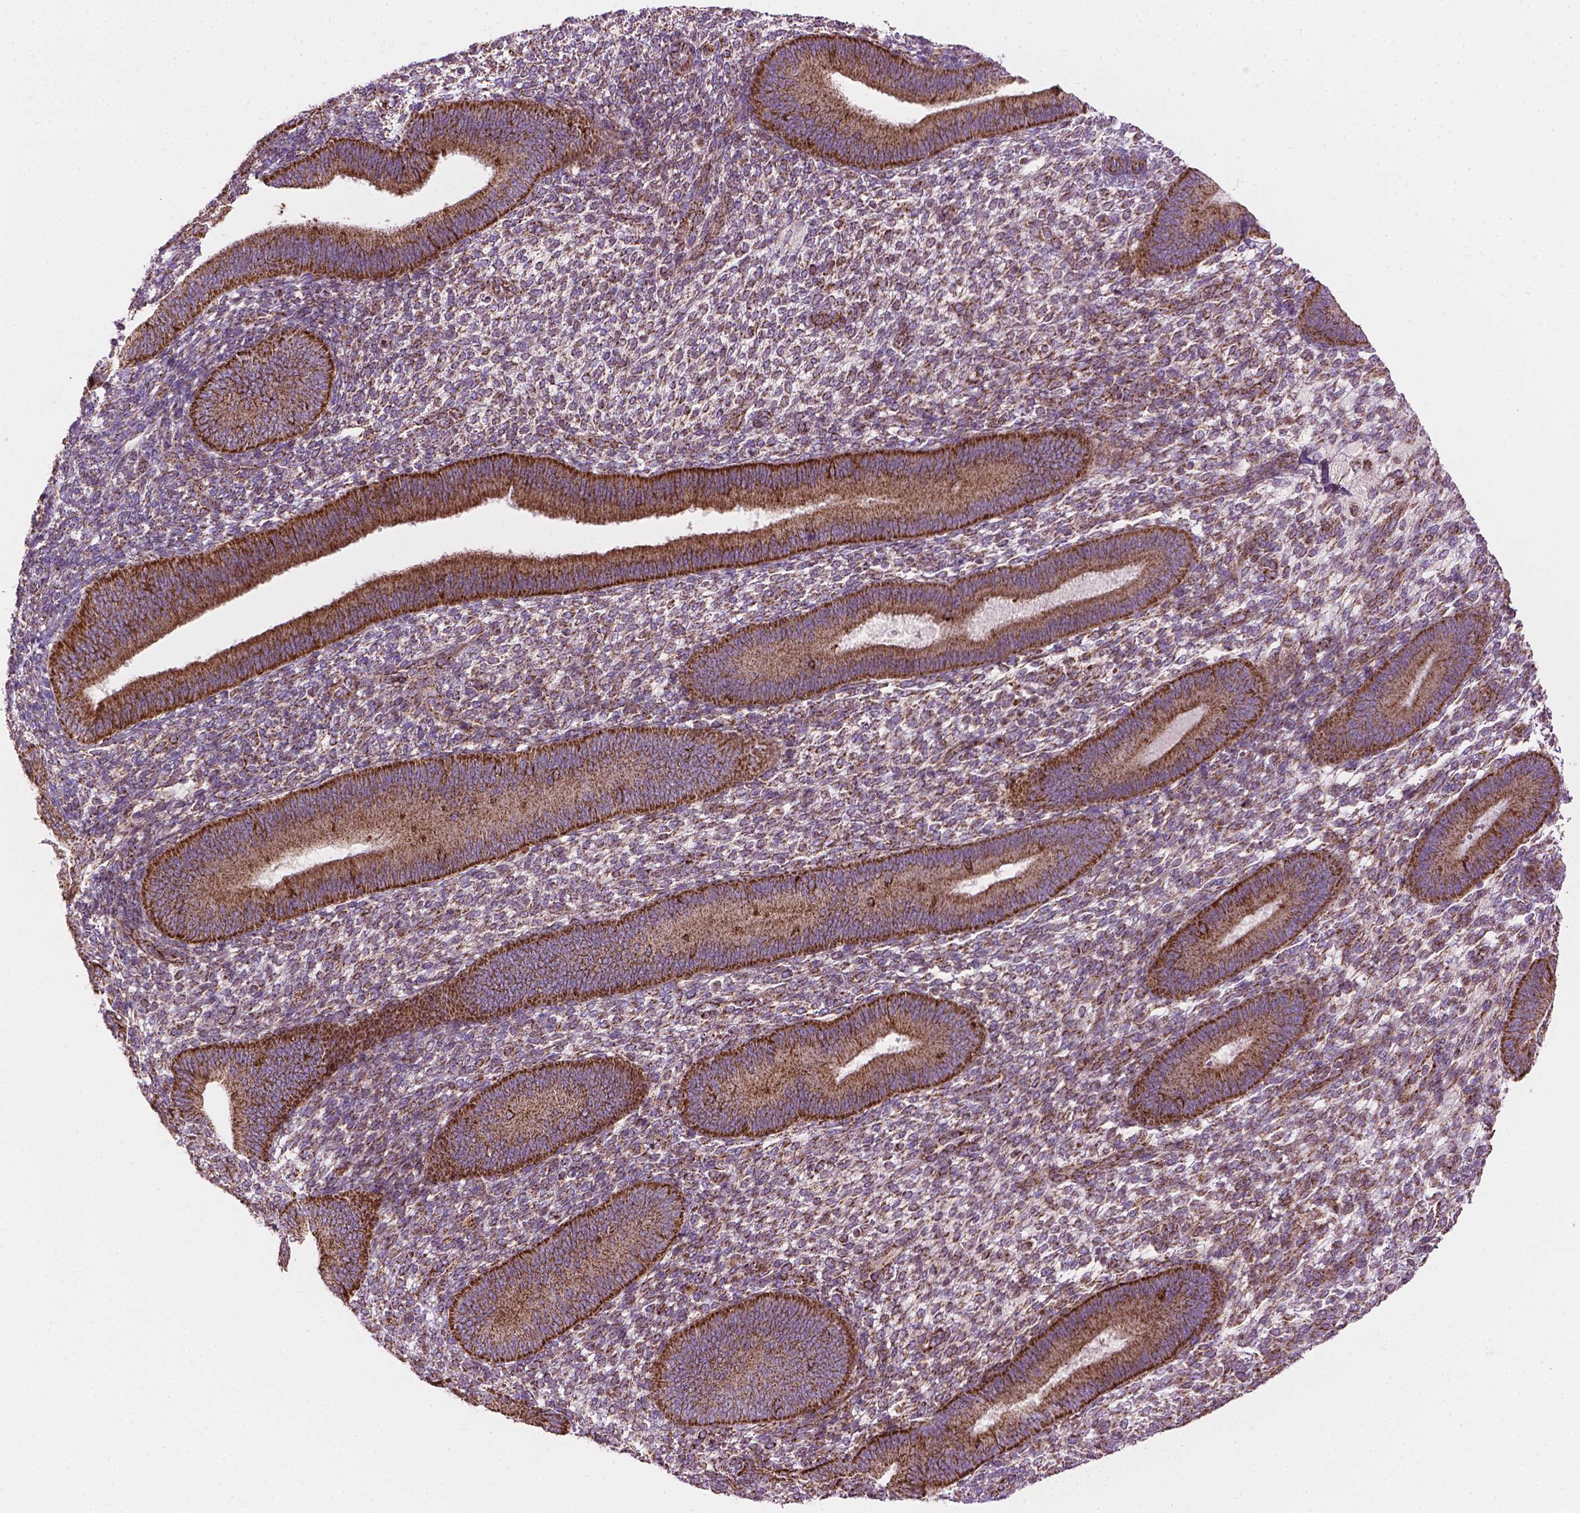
{"staining": {"intensity": "strong", "quantity": "25%-75%", "location": "cytoplasmic/membranous"}, "tissue": "endometrium", "cell_type": "Cells in endometrial stroma", "image_type": "normal", "snomed": [{"axis": "morphology", "description": "Normal tissue, NOS"}, {"axis": "topography", "description": "Endometrium"}], "caption": "DAB immunohistochemical staining of unremarkable human endometrium exhibits strong cytoplasmic/membranous protein staining in approximately 25%-75% of cells in endometrial stroma. (Brightfield microscopy of DAB IHC at high magnification).", "gene": "PIBF1", "patient": {"sex": "female", "age": 39}}